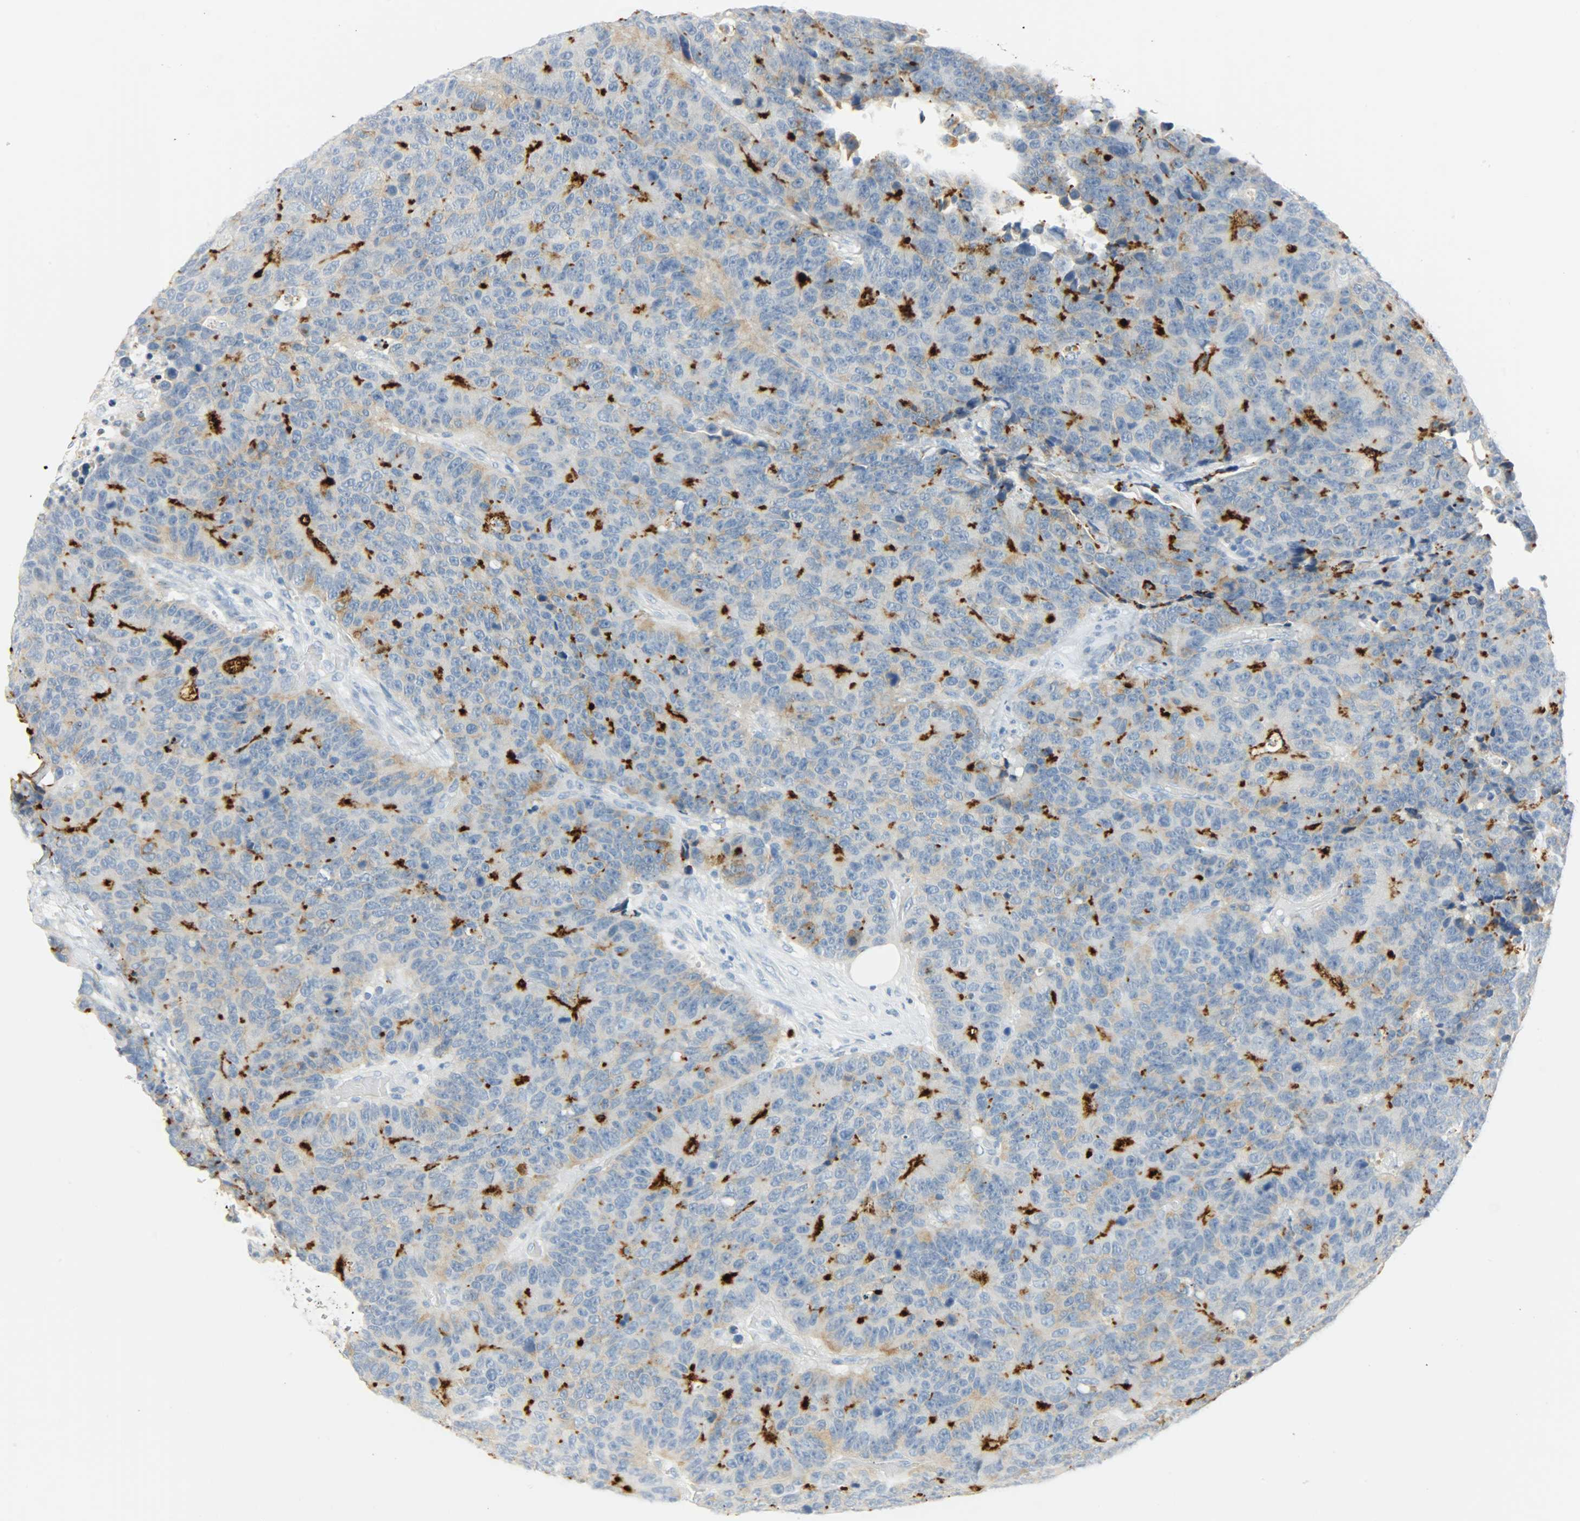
{"staining": {"intensity": "strong", "quantity": "25%-75%", "location": "cytoplasmic/membranous"}, "tissue": "colorectal cancer", "cell_type": "Tumor cells", "image_type": "cancer", "snomed": [{"axis": "morphology", "description": "Adenocarcinoma, NOS"}, {"axis": "topography", "description": "Colon"}], "caption": "Immunohistochemistry (IHC) of human adenocarcinoma (colorectal) demonstrates high levels of strong cytoplasmic/membranous expression in about 25%-75% of tumor cells.", "gene": "PROM1", "patient": {"sex": "female", "age": 86}}